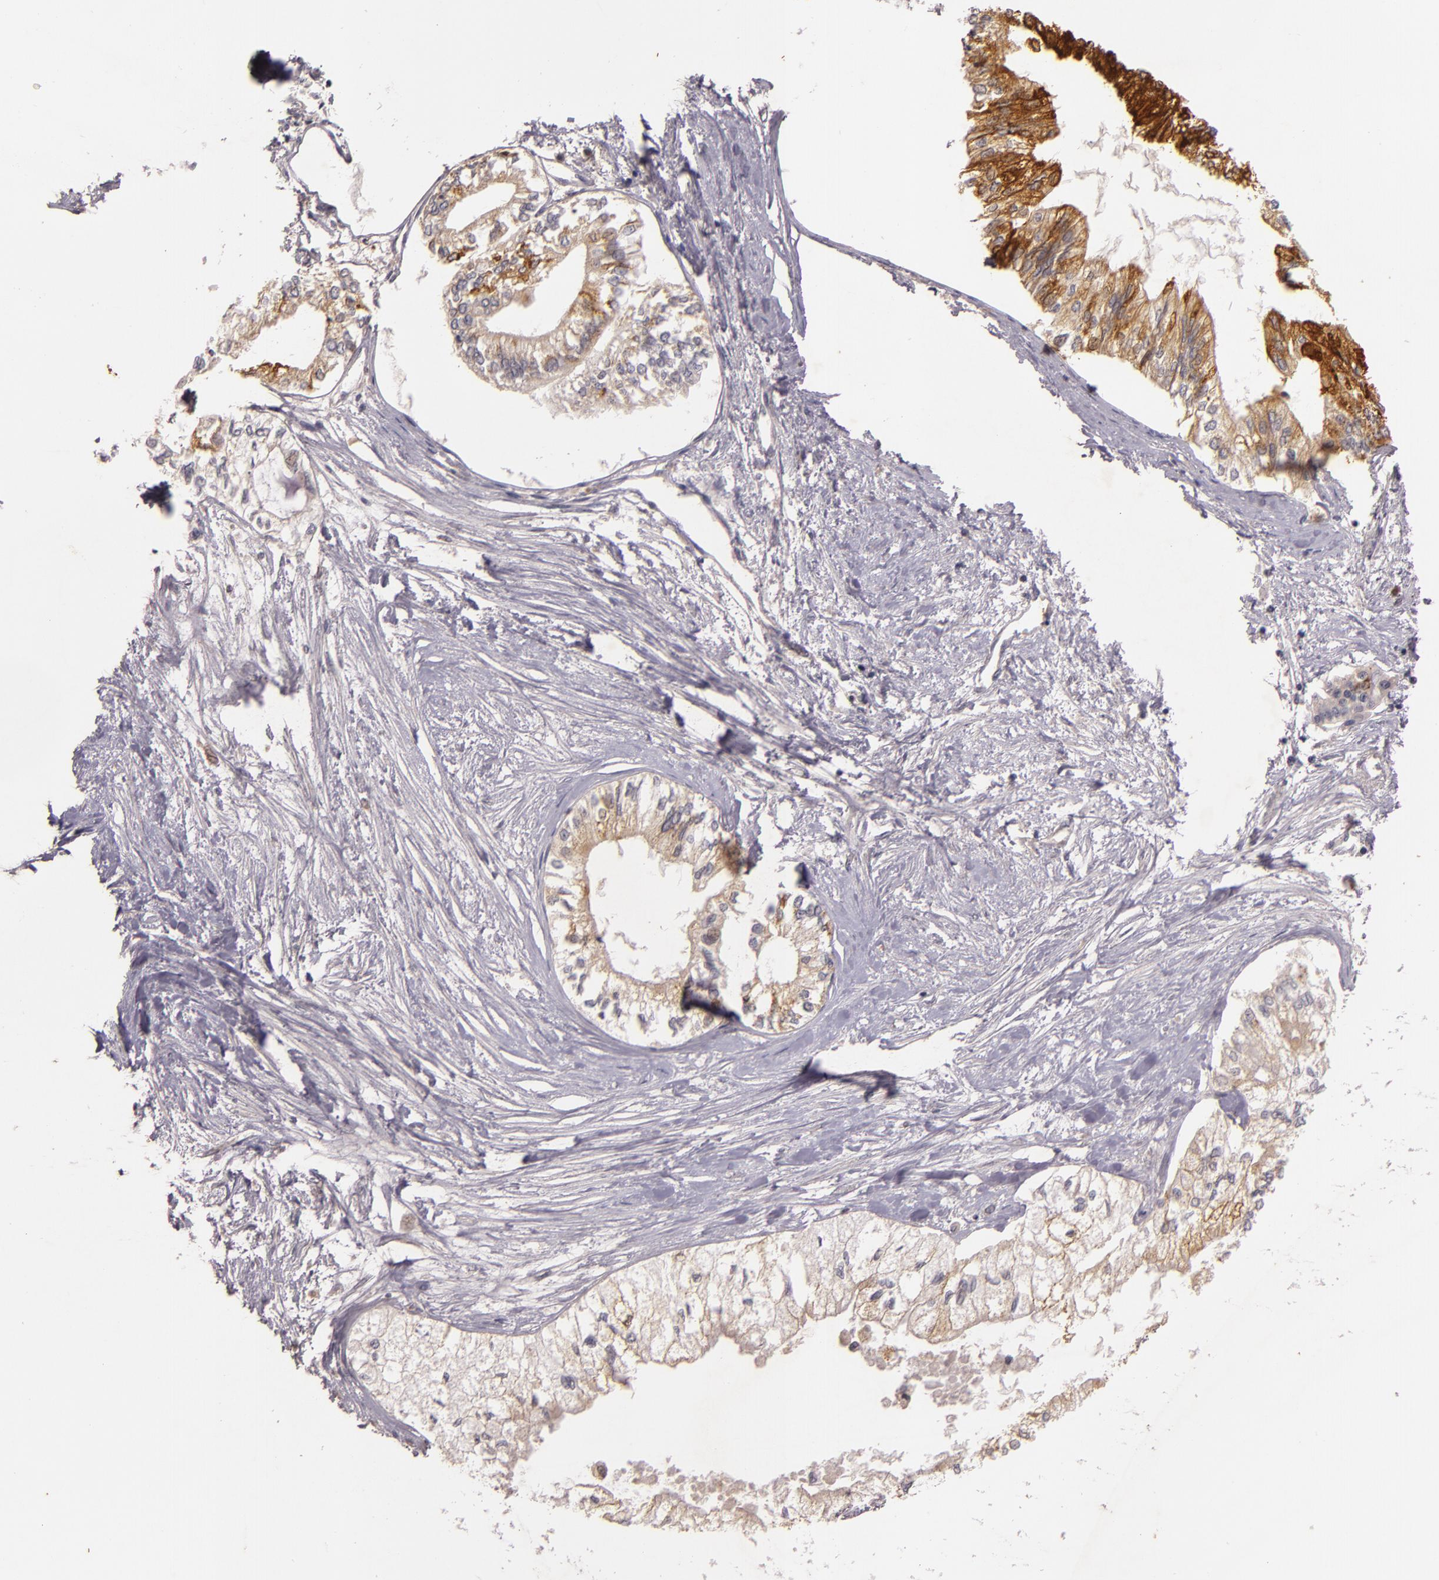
{"staining": {"intensity": "moderate", "quantity": "<25%", "location": "cytoplasmic/membranous"}, "tissue": "pancreatic cancer", "cell_type": "Tumor cells", "image_type": "cancer", "snomed": [{"axis": "morphology", "description": "Adenocarcinoma, NOS"}, {"axis": "topography", "description": "Pancreas"}], "caption": "Brown immunohistochemical staining in pancreatic cancer (adenocarcinoma) demonstrates moderate cytoplasmic/membranous expression in about <25% of tumor cells.", "gene": "TFF1", "patient": {"sex": "male", "age": 79}}